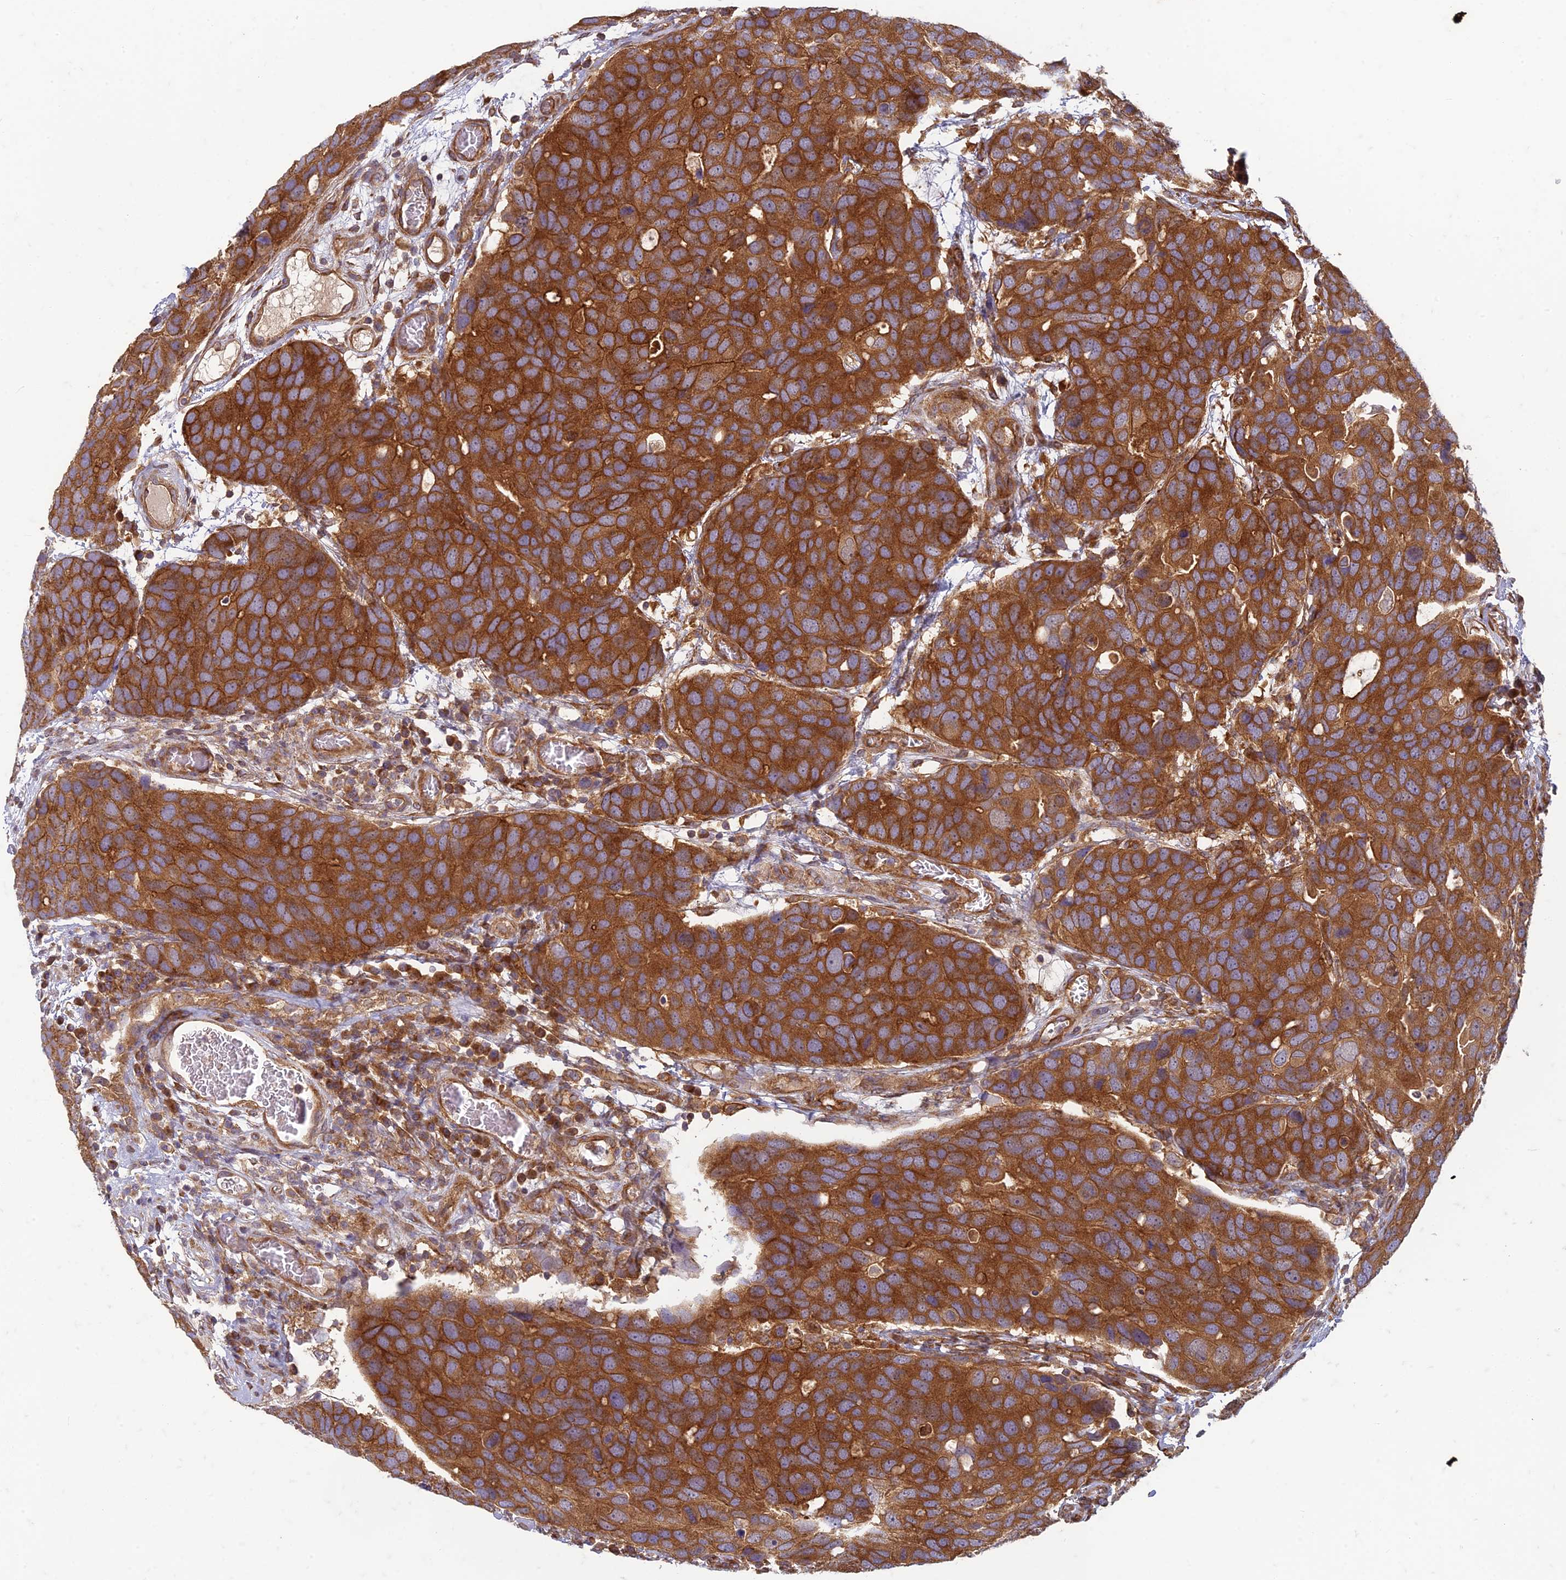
{"staining": {"intensity": "strong", "quantity": ">75%", "location": "cytoplasmic/membranous"}, "tissue": "breast cancer", "cell_type": "Tumor cells", "image_type": "cancer", "snomed": [{"axis": "morphology", "description": "Duct carcinoma"}, {"axis": "topography", "description": "Breast"}], "caption": "Immunohistochemical staining of breast cancer displays high levels of strong cytoplasmic/membranous expression in approximately >75% of tumor cells.", "gene": "TCF25", "patient": {"sex": "female", "age": 83}}